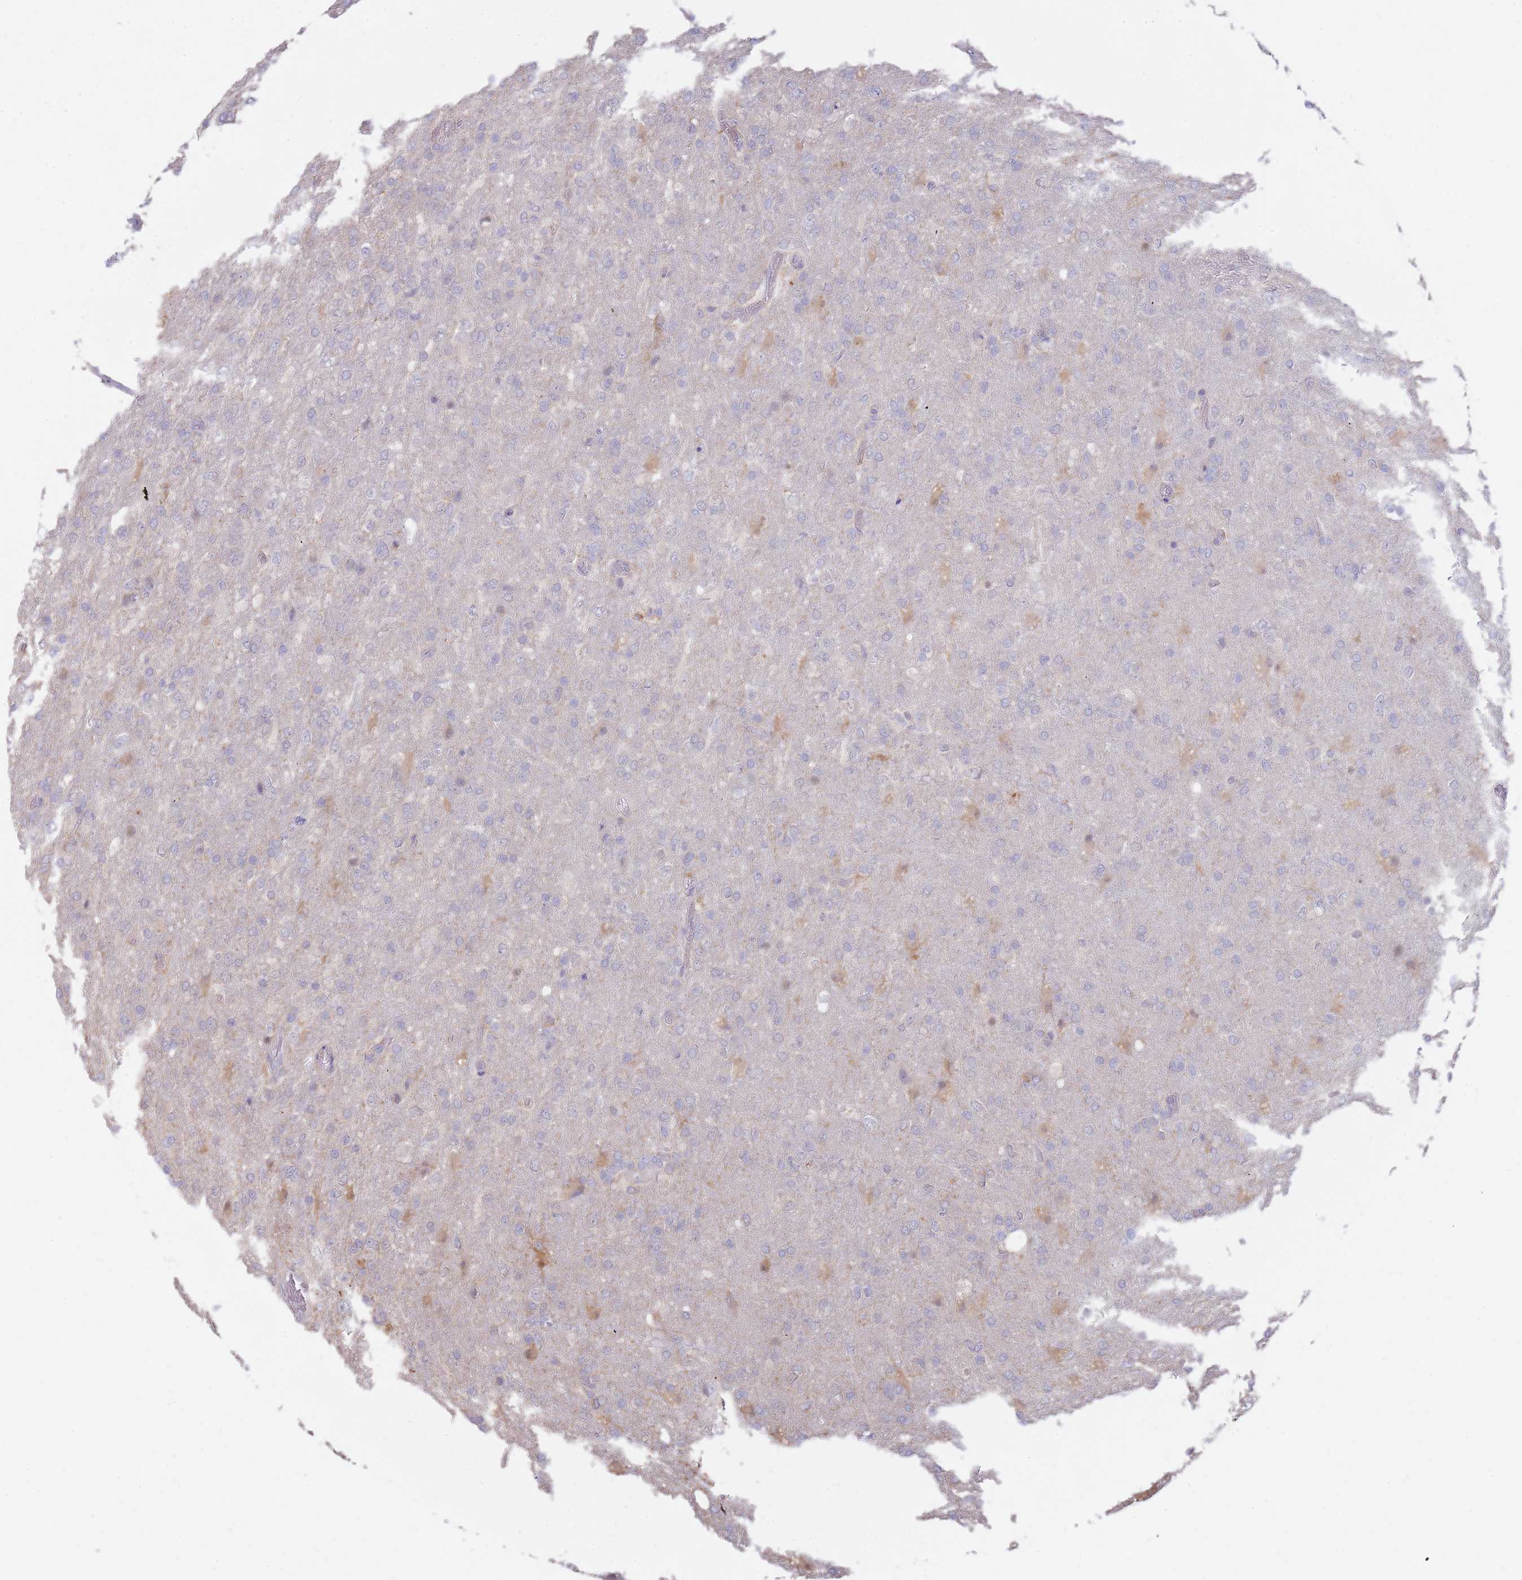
{"staining": {"intensity": "moderate", "quantity": "<25%", "location": "cytoplasmic/membranous"}, "tissue": "glioma", "cell_type": "Tumor cells", "image_type": "cancer", "snomed": [{"axis": "morphology", "description": "Glioma, malignant, High grade"}, {"axis": "topography", "description": "Brain"}], "caption": "Immunohistochemical staining of human malignant glioma (high-grade) exhibits low levels of moderate cytoplasmic/membranous protein positivity in approximately <25% of tumor cells. Using DAB (3,3'-diaminobenzidine) (brown) and hematoxylin (blue) stains, captured at high magnification using brightfield microscopy.", "gene": "AP5S1", "patient": {"sex": "female", "age": 74}}